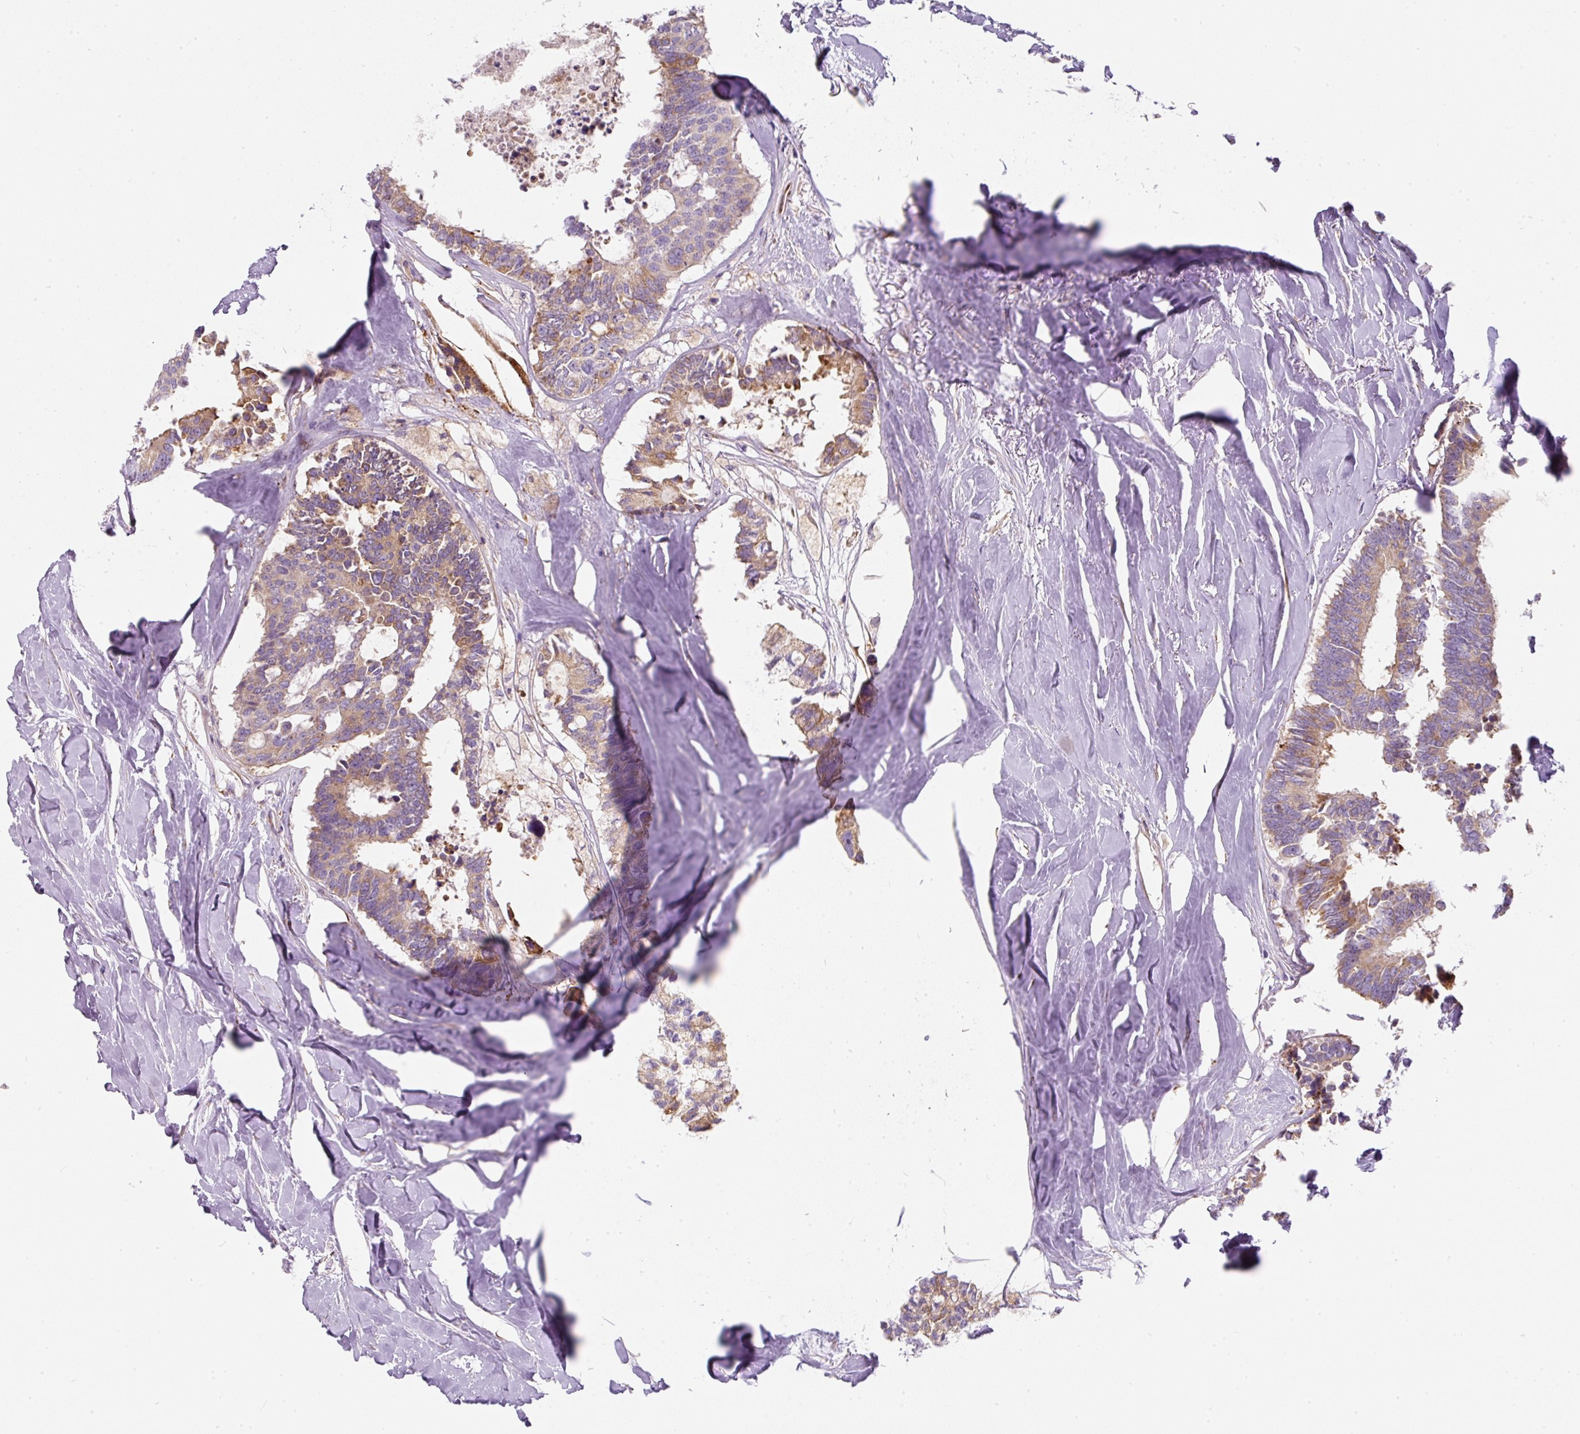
{"staining": {"intensity": "moderate", "quantity": ">75%", "location": "cytoplasmic/membranous"}, "tissue": "colorectal cancer", "cell_type": "Tumor cells", "image_type": "cancer", "snomed": [{"axis": "morphology", "description": "Adenocarcinoma, NOS"}, {"axis": "topography", "description": "Colon"}, {"axis": "topography", "description": "Rectum"}], "caption": "Moderate cytoplasmic/membranous staining for a protein is seen in about >75% of tumor cells of colorectal adenocarcinoma using immunohistochemistry.", "gene": "ERAP2", "patient": {"sex": "male", "age": 57}}